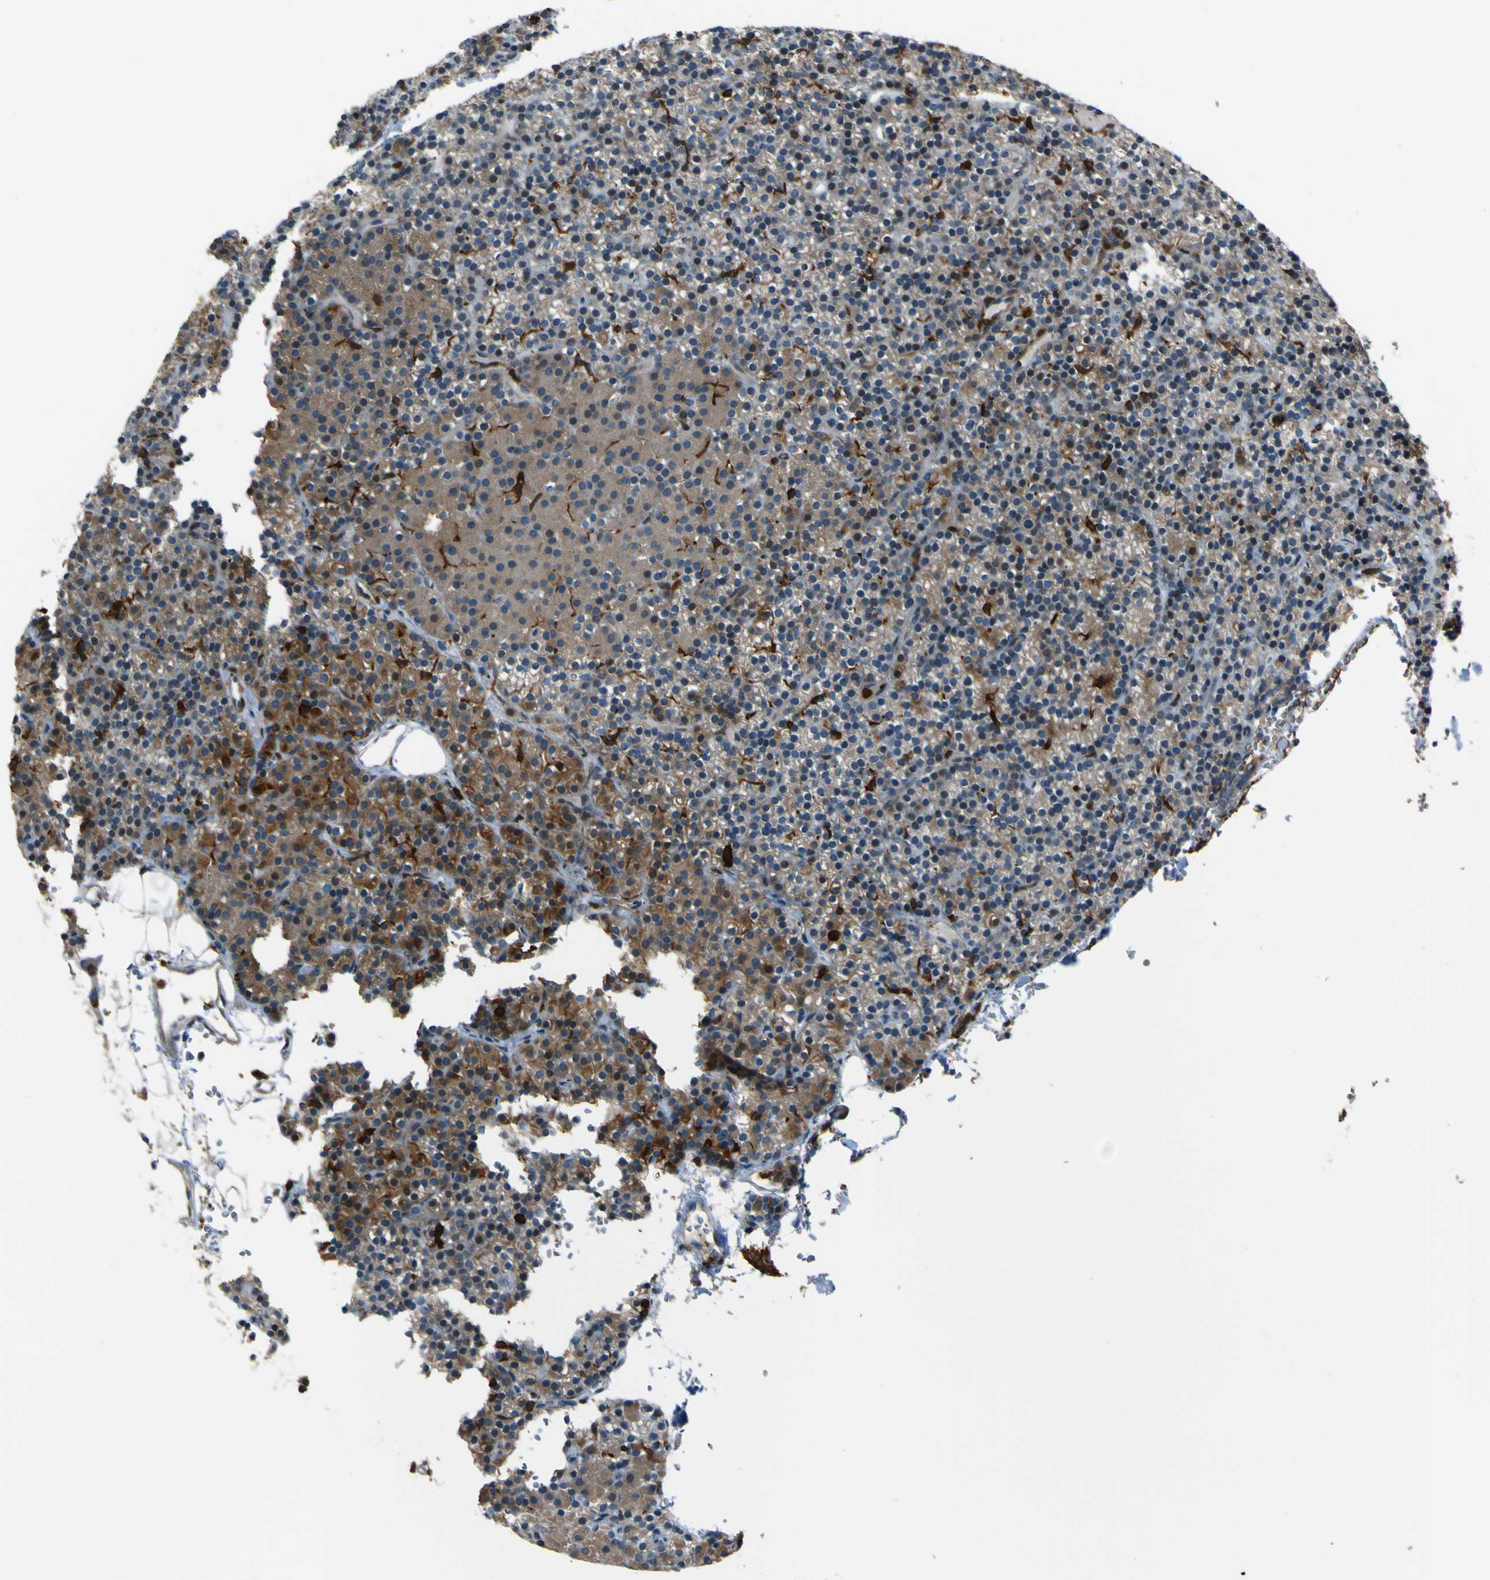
{"staining": {"intensity": "weak", "quantity": "25%-75%", "location": "cytoplasmic/membranous"}, "tissue": "parathyroid gland", "cell_type": "Glandular cells", "image_type": "normal", "snomed": [{"axis": "morphology", "description": "Normal tissue, NOS"}, {"axis": "morphology", "description": "Hyperplasia, NOS"}, {"axis": "topography", "description": "Parathyroid gland"}], "caption": "Parathyroid gland stained with immunohistochemistry reveals weak cytoplasmic/membranous positivity in approximately 25%-75% of glandular cells.", "gene": "PCDHB5", "patient": {"sex": "male", "age": 44}}